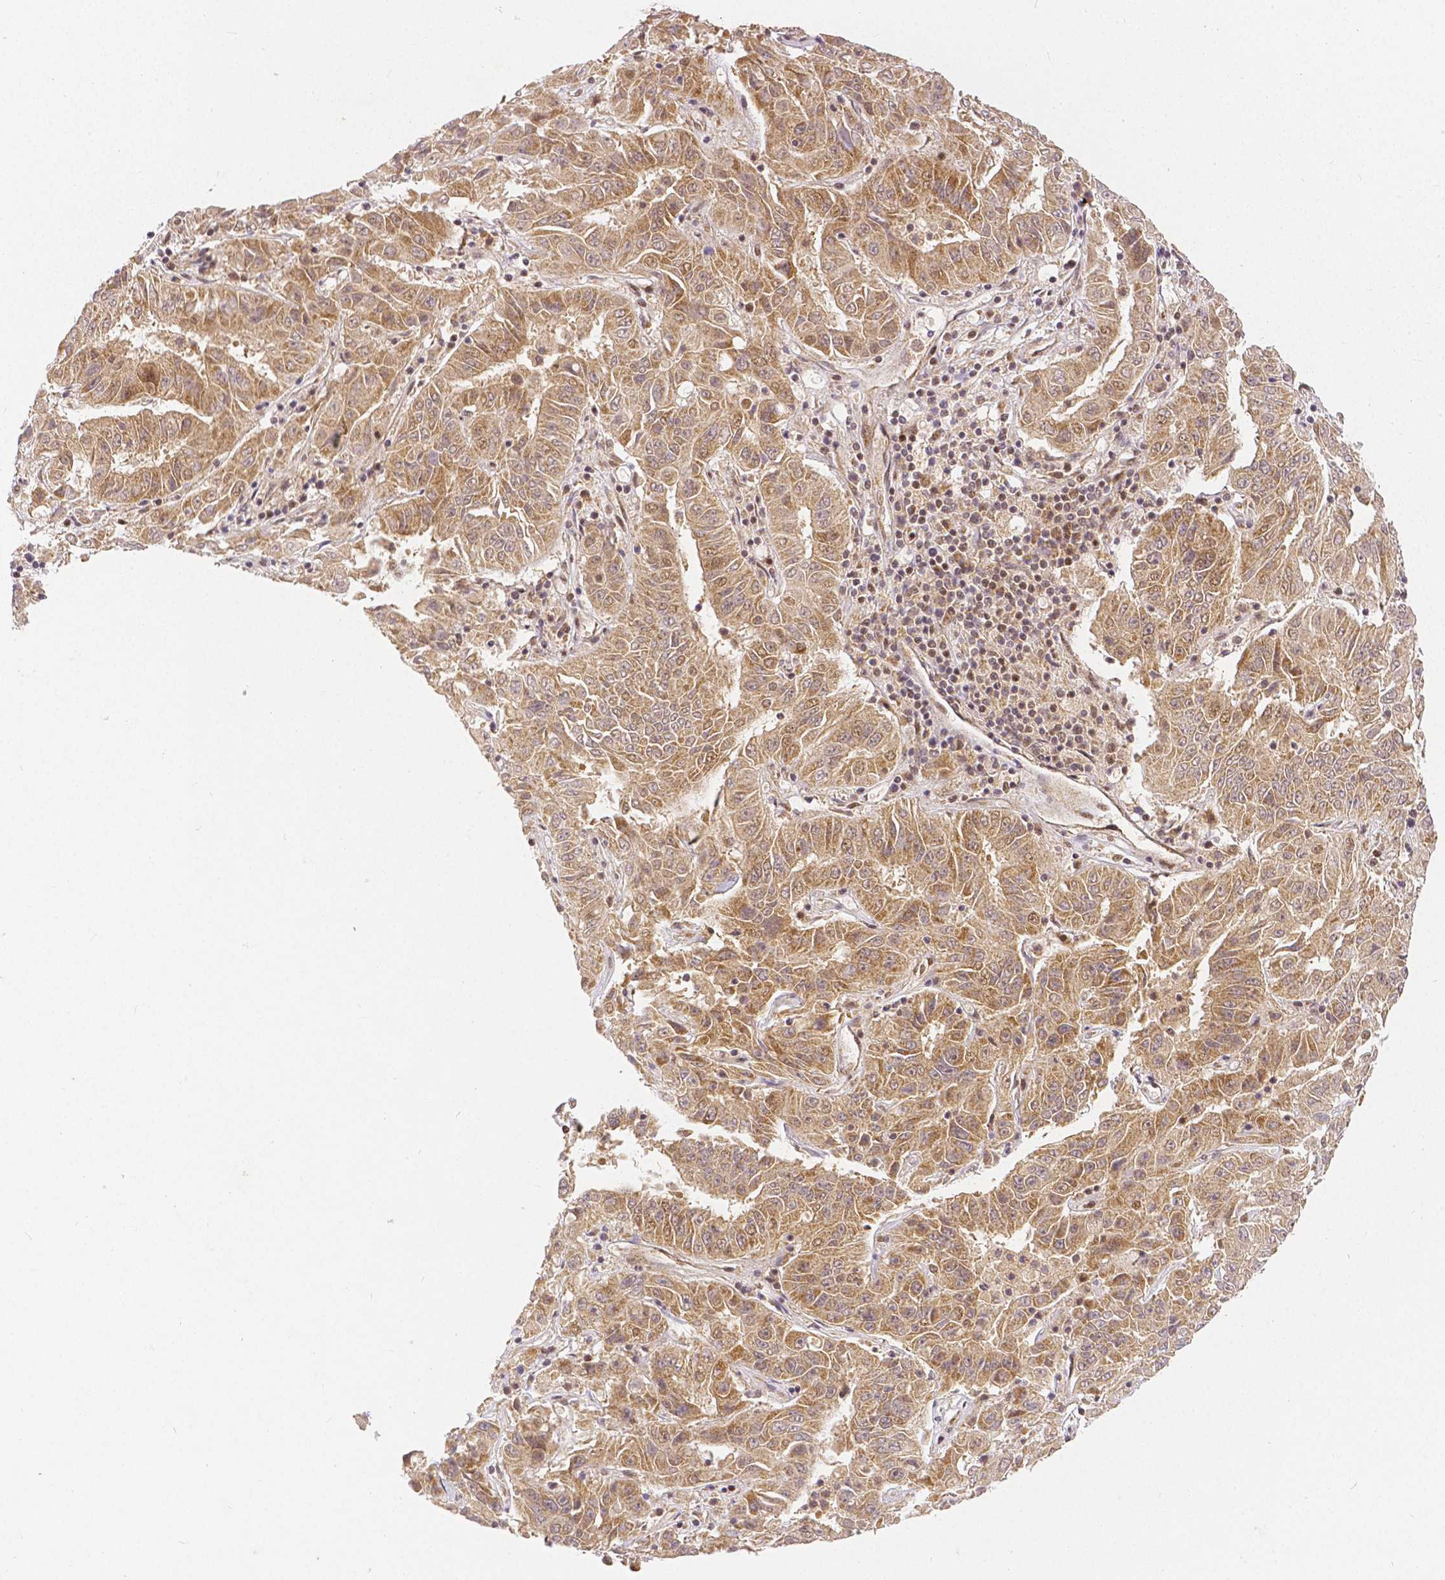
{"staining": {"intensity": "moderate", "quantity": ">75%", "location": "cytoplasmic/membranous,nuclear"}, "tissue": "pancreatic cancer", "cell_type": "Tumor cells", "image_type": "cancer", "snomed": [{"axis": "morphology", "description": "Adenocarcinoma, NOS"}, {"axis": "topography", "description": "Pancreas"}], "caption": "DAB (3,3'-diaminobenzidine) immunohistochemical staining of pancreatic cancer (adenocarcinoma) exhibits moderate cytoplasmic/membranous and nuclear protein staining in about >75% of tumor cells.", "gene": "RHOT1", "patient": {"sex": "male", "age": 63}}